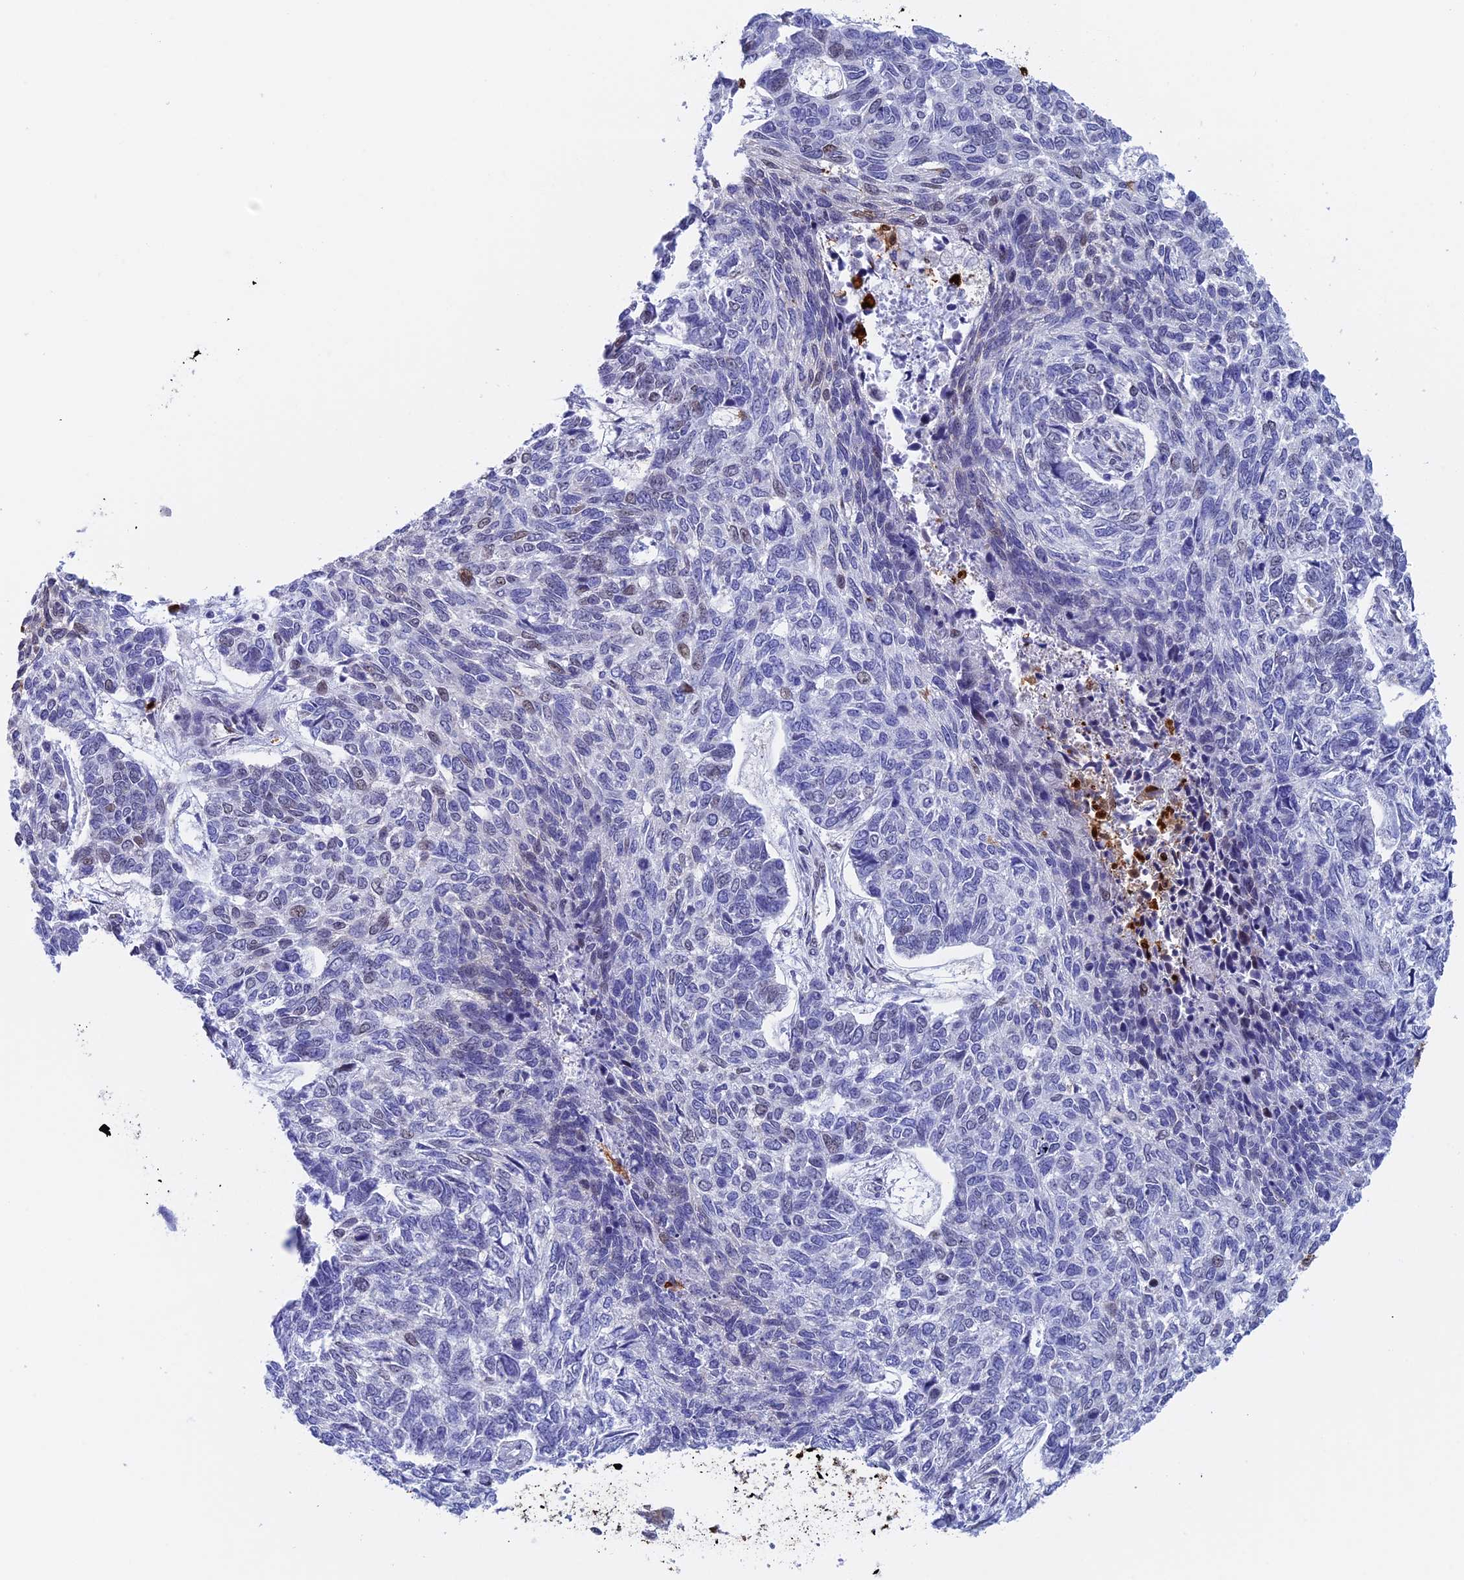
{"staining": {"intensity": "negative", "quantity": "none", "location": "none"}, "tissue": "skin cancer", "cell_type": "Tumor cells", "image_type": "cancer", "snomed": [{"axis": "morphology", "description": "Basal cell carcinoma"}, {"axis": "topography", "description": "Skin"}], "caption": "High magnification brightfield microscopy of skin cancer (basal cell carcinoma) stained with DAB (3,3'-diaminobenzidine) (brown) and counterstained with hematoxylin (blue): tumor cells show no significant expression. Brightfield microscopy of IHC stained with DAB (brown) and hematoxylin (blue), captured at high magnification.", "gene": "SLC26A1", "patient": {"sex": "female", "age": 65}}